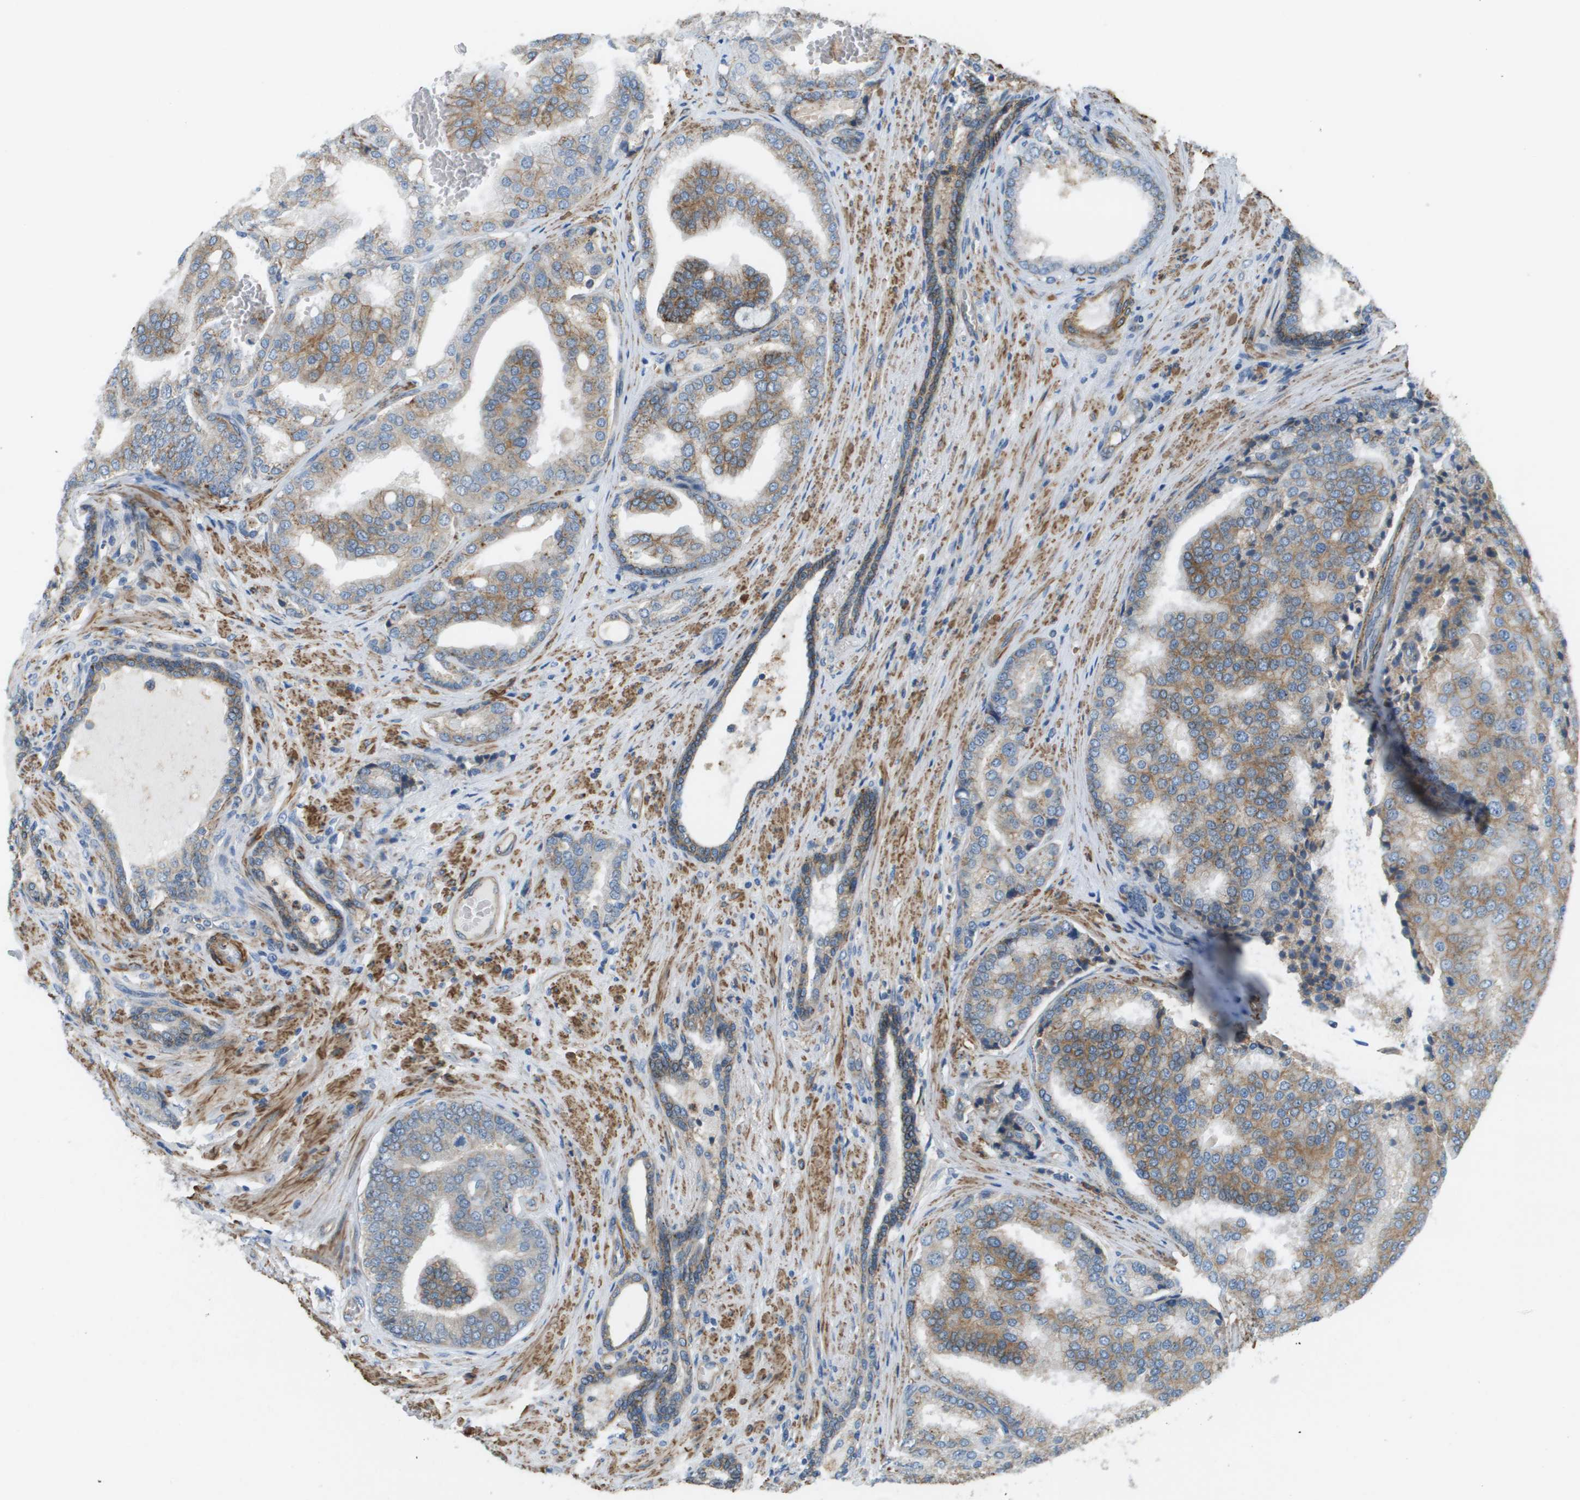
{"staining": {"intensity": "weak", "quantity": ">75%", "location": "cytoplasmic/membranous"}, "tissue": "prostate cancer", "cell_type": "Tumor cells", "image_type": "cancer", "snomed": [{"axis": "morphology", "description": "Adenocarcinoma, High grade"}, {"axis": "topography", "description": "Prostate"}], "caption": "A brown stain shows weak cytoplasmic/membranous expression of a protein in high-grade adenocarcinoma (prostate) tumor cells. (Brightfield microscopy of DAB IHC at high magnification).", "gene": "MYH11", "patient": {"sex": "male", "age": 50}}